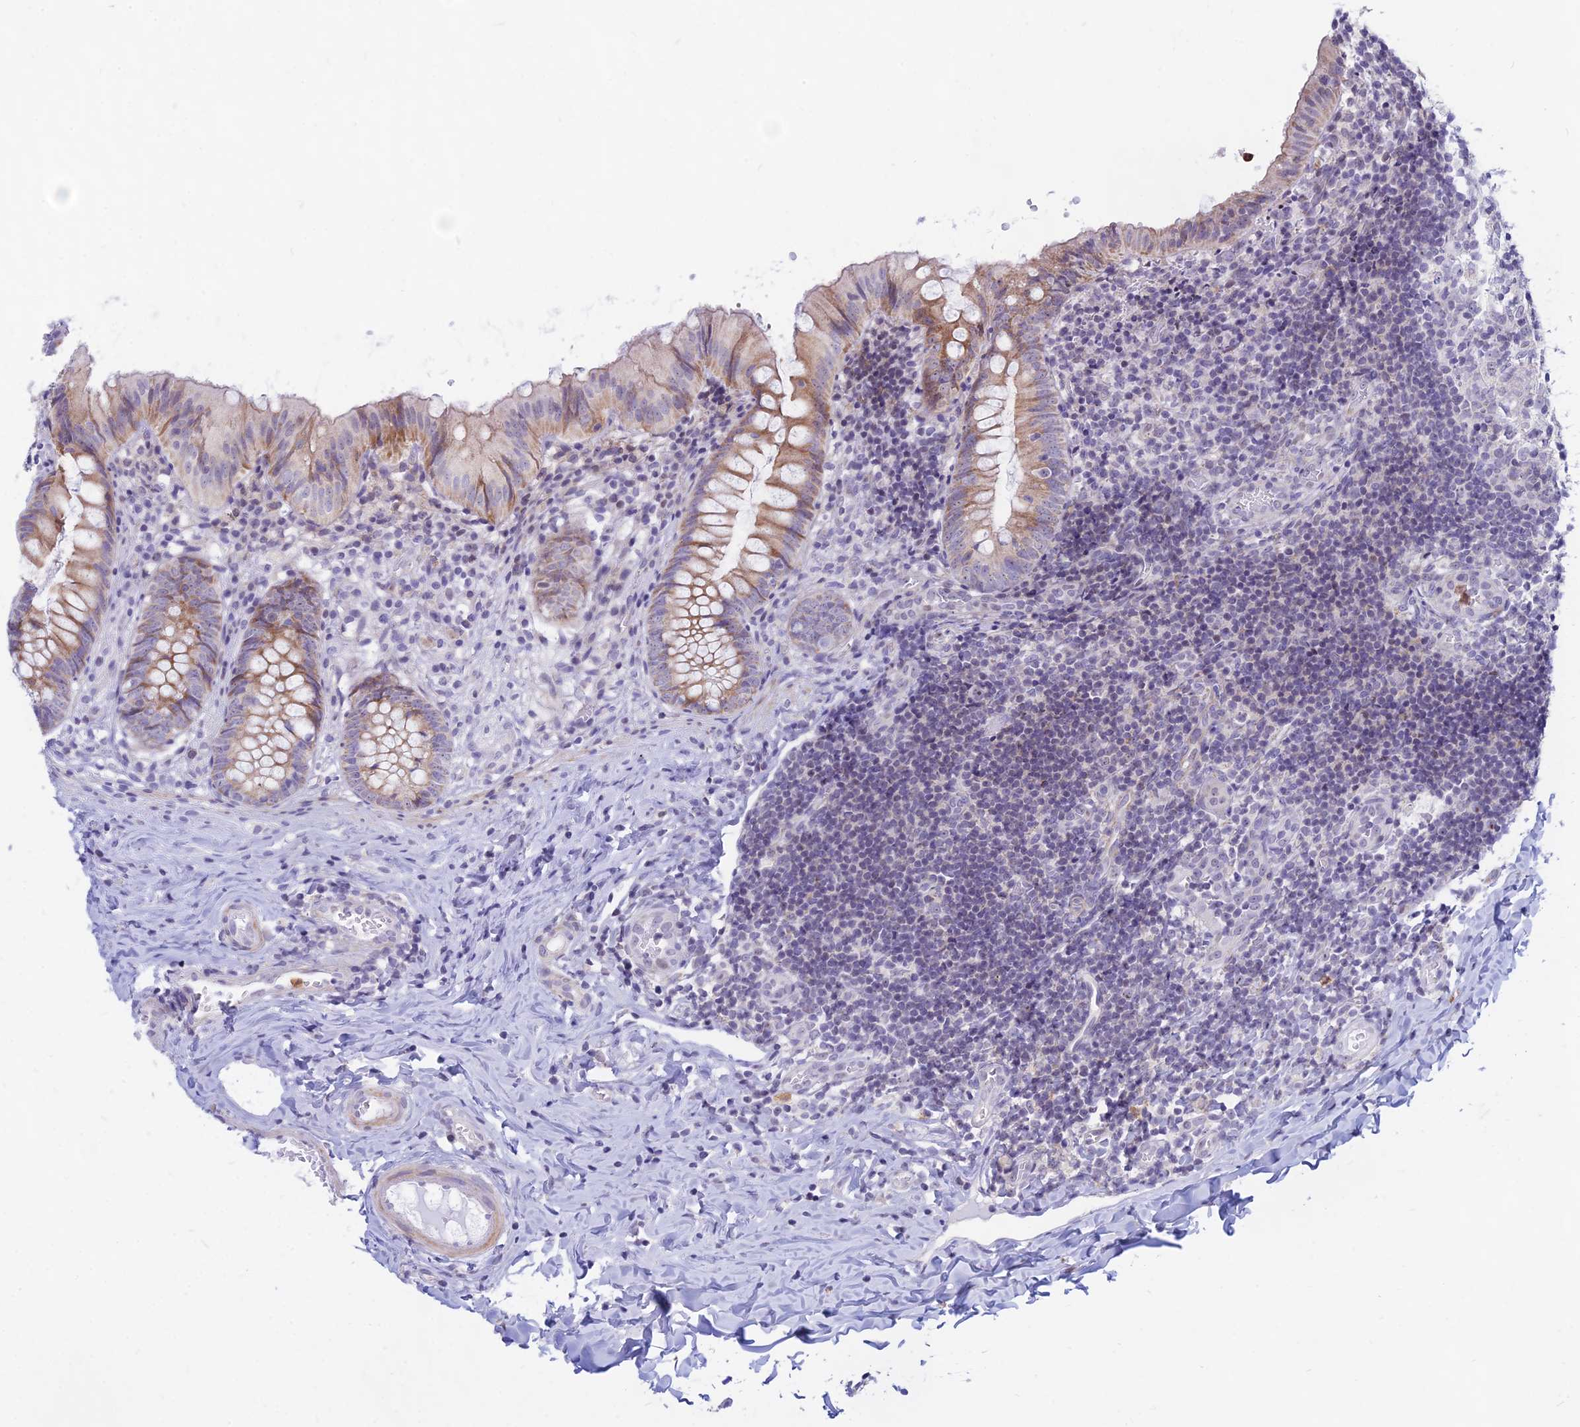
{"staining": {"intensity": "moderate", "quantity": "25%-75%", "location": "cytoplasmic/membranous"}, "tissue": "appendix", "cell_type": "Glandular cells", "image_type": "normal", "snomed": [{"axis": "morphology", "description": "Normal tissue, NOS"}, {"axis": "topography", "description": "Appendix"}], "caption": "An IHC histopathology image of unremarkable tissue is shown. Protein staining in brown shows moderate cytoplasmic/membranous positivity in appendix within glandular cells. (Stains: DAB (3,3'-diaminobenzidine) in brown, nuclei in blue, Microscopy: brightfield microscopy at high magnification).", "gene": "KRR1", "patient": {"sex": "male", "age": 8}}